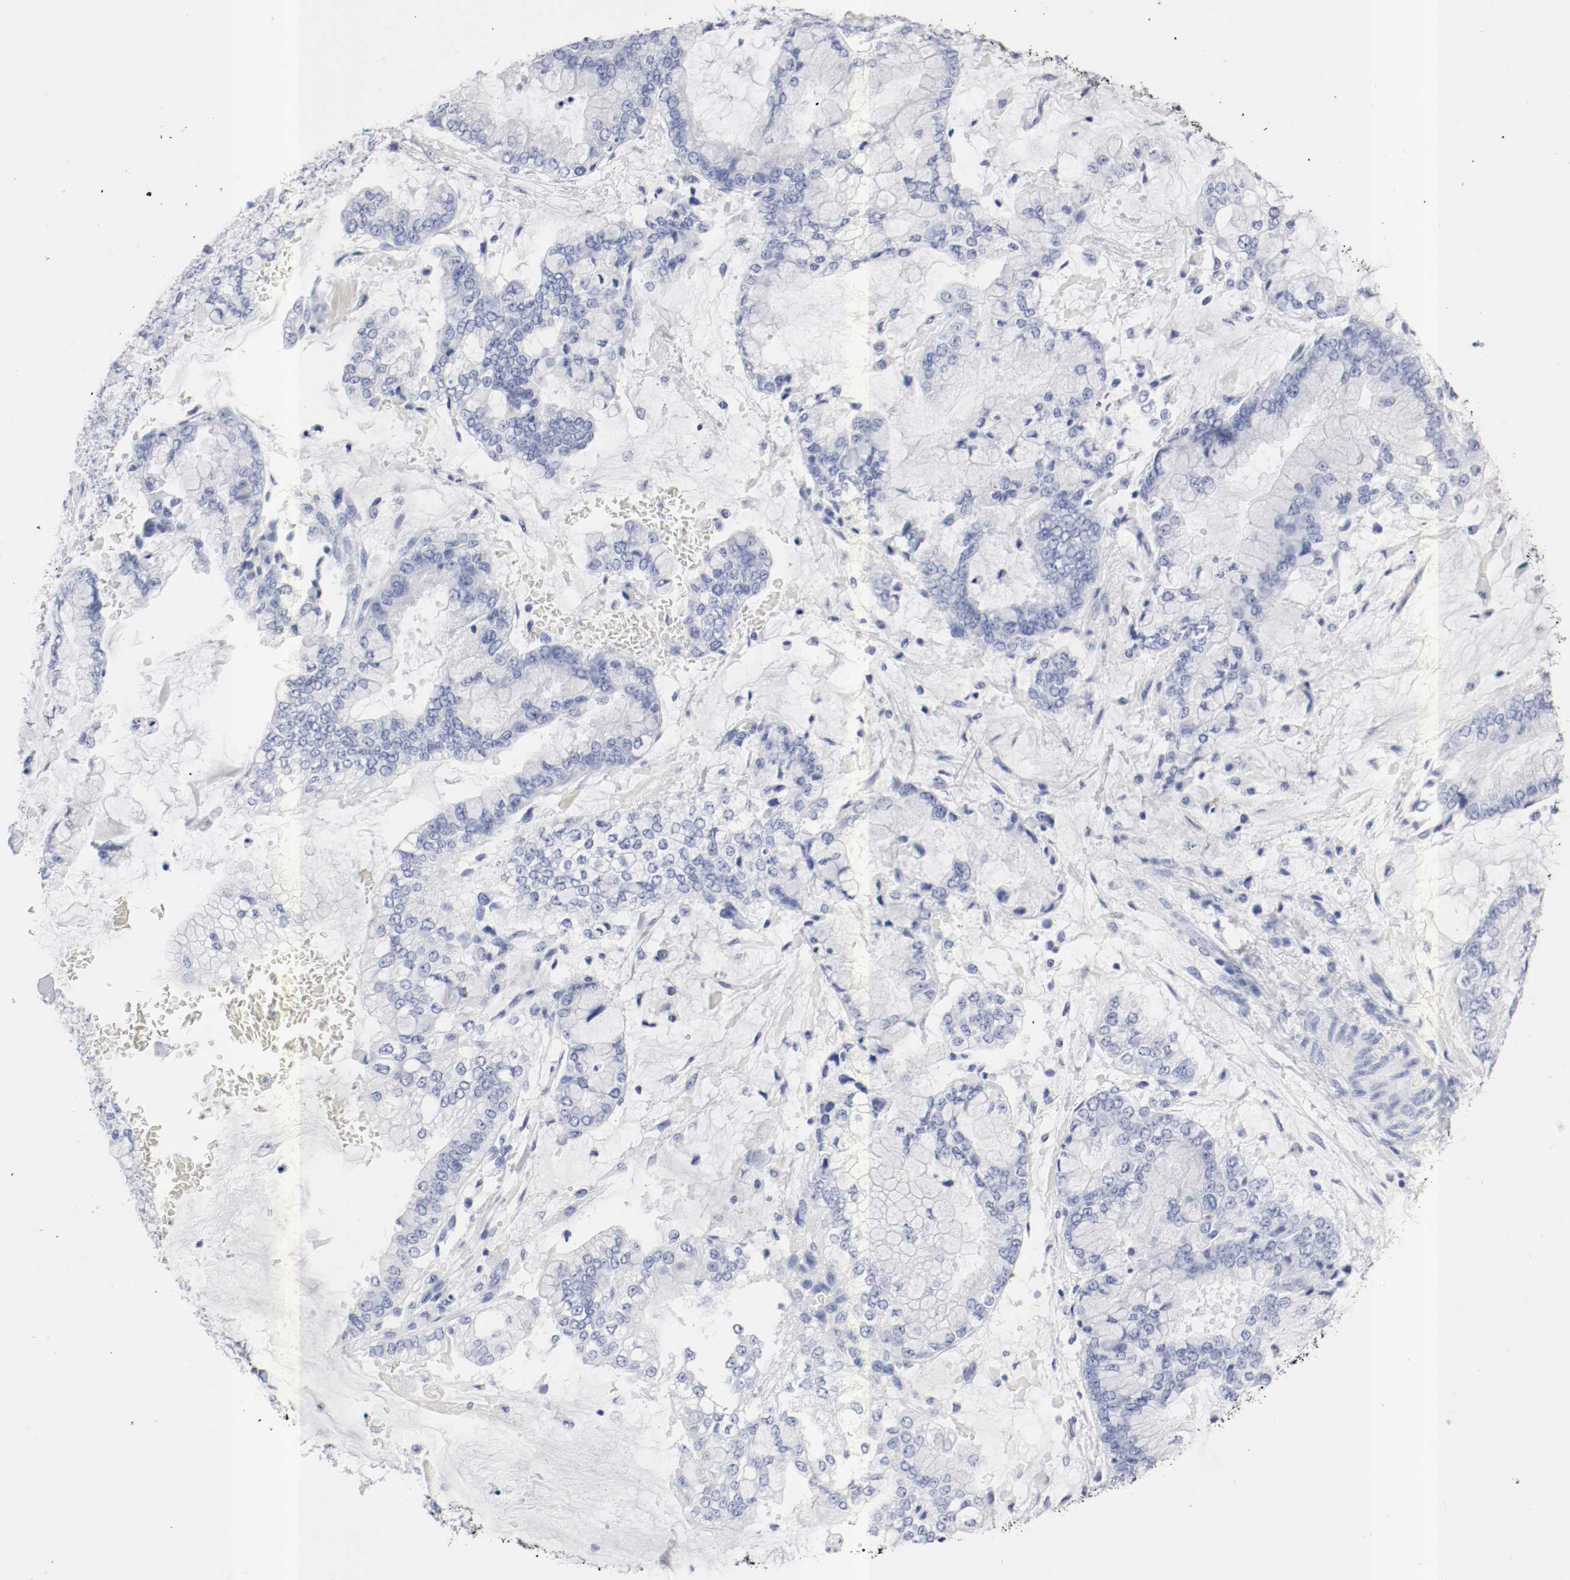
{"staining": {"intensity": "negative", "quantity": "none", "location": "none"}, "tissue": "stomach cancer", "cell_type": "Tumor cells", "image_type": "cancer", "snomed": [{"axis": "morphology", "description": "Normal tissue, NOS"}, {"axis": "morphology", "description": "Adenocarcinoma, NOS"}, {"axis": "topography", "description": "Stomach, upper"}, {"axis": "topography", "description": "Stomach"}], "caption": "Stomach adenocarcinoma was stained to show a protein in brown. There is no significant staining in tumor cells.", "gene": "GAD1", "patient": {"sex": "male", "age": 76}}